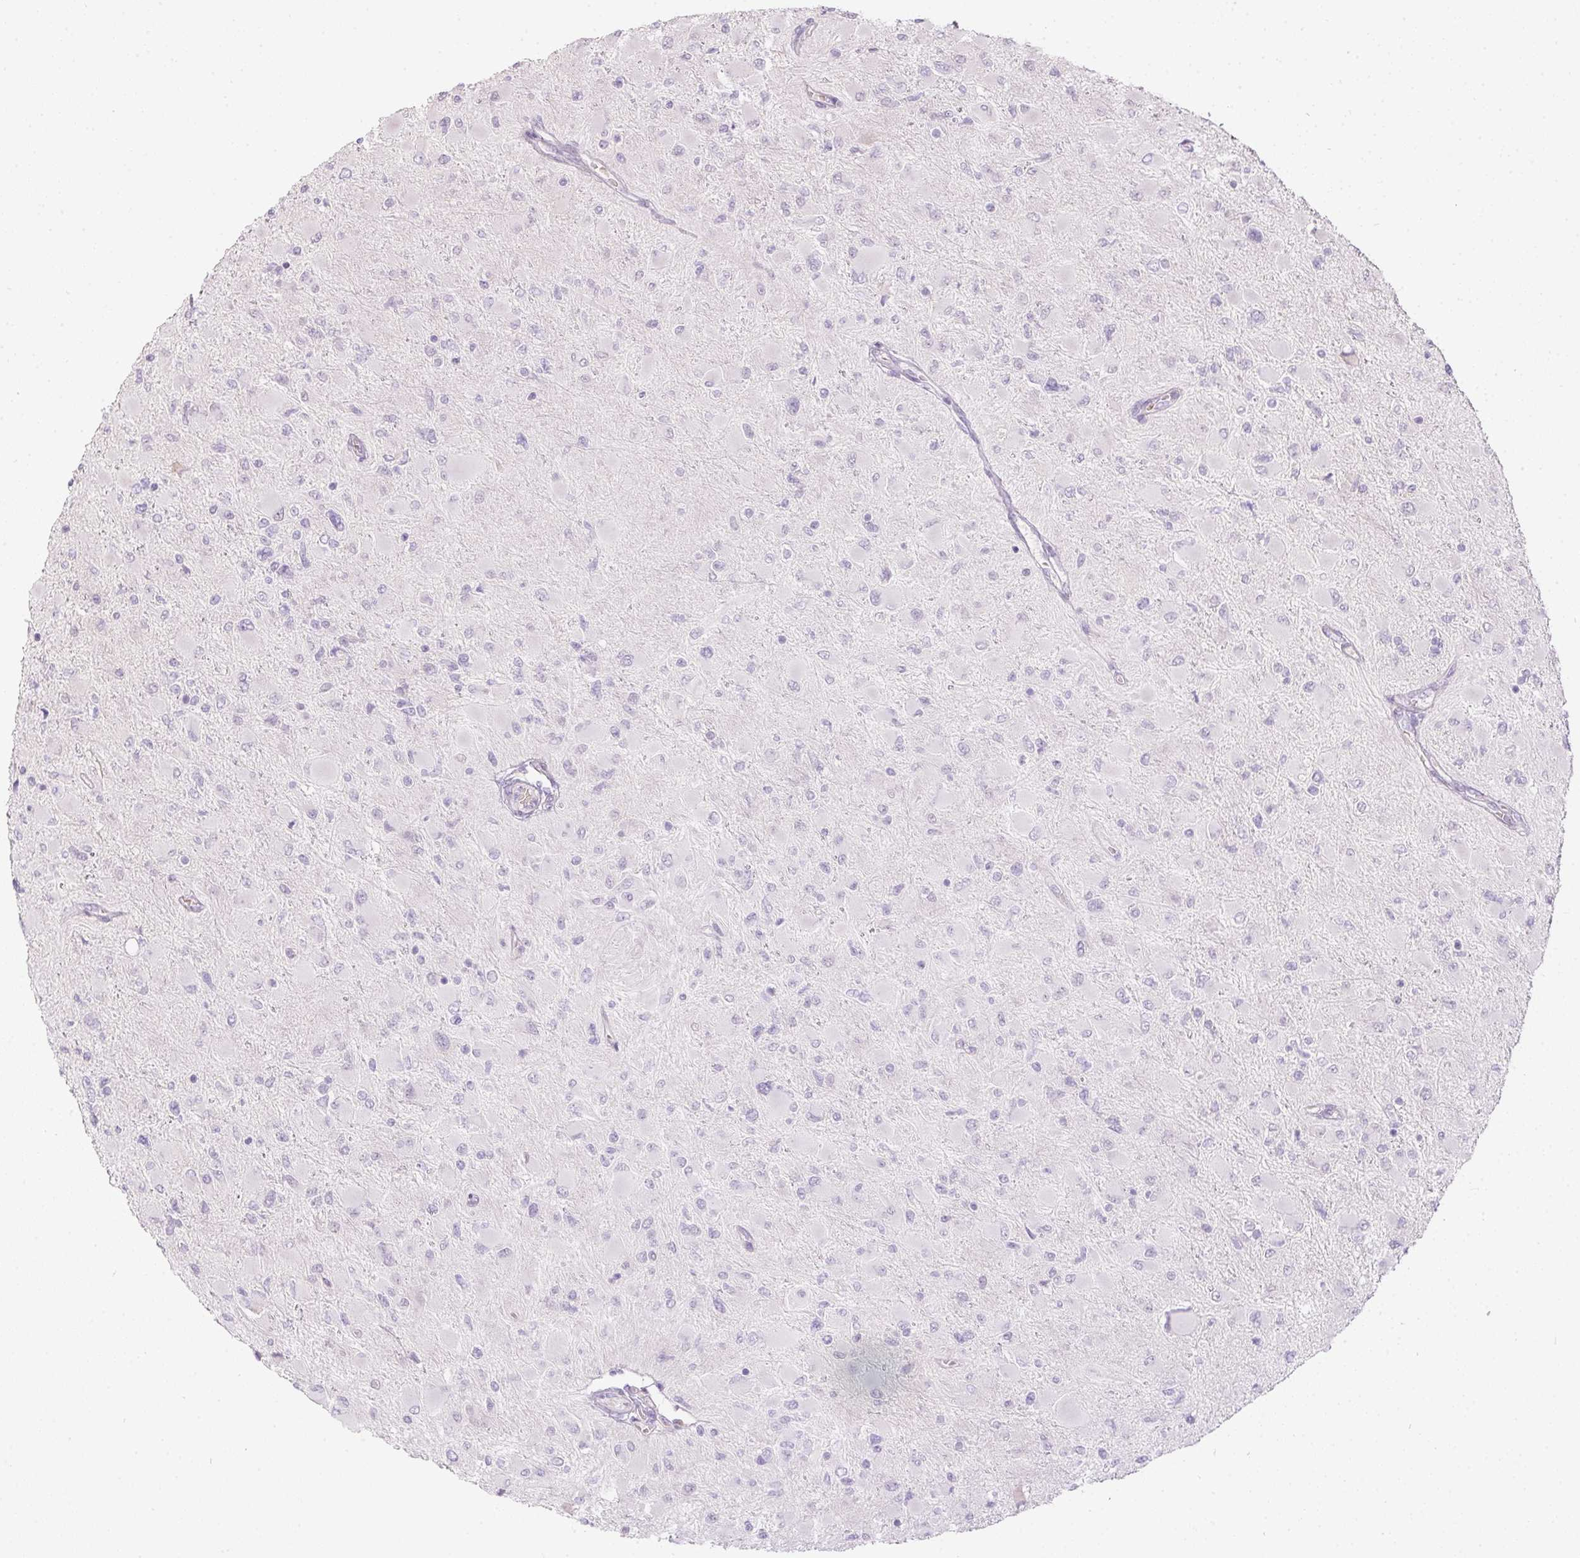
{"staining": {"intensity": "negative", "quantity": "none", "location": "none"}, "tissue": "glioma", "cell_type": "Tumor cells", "image_type": "cancer", "snomed": [{"axis": "morphology", "description": "Glioma, malignant, High grade"}, {"axis": "topography", "description": "Cerebral cortex"}], "caption": "A photomicrograph of human glioma is negative for staining in tumor cells. (Brightfield microscopy of DAB IHC at high magnification).", "gene": "CTCFL", "patient": {"sex": "female", "age": 36}}